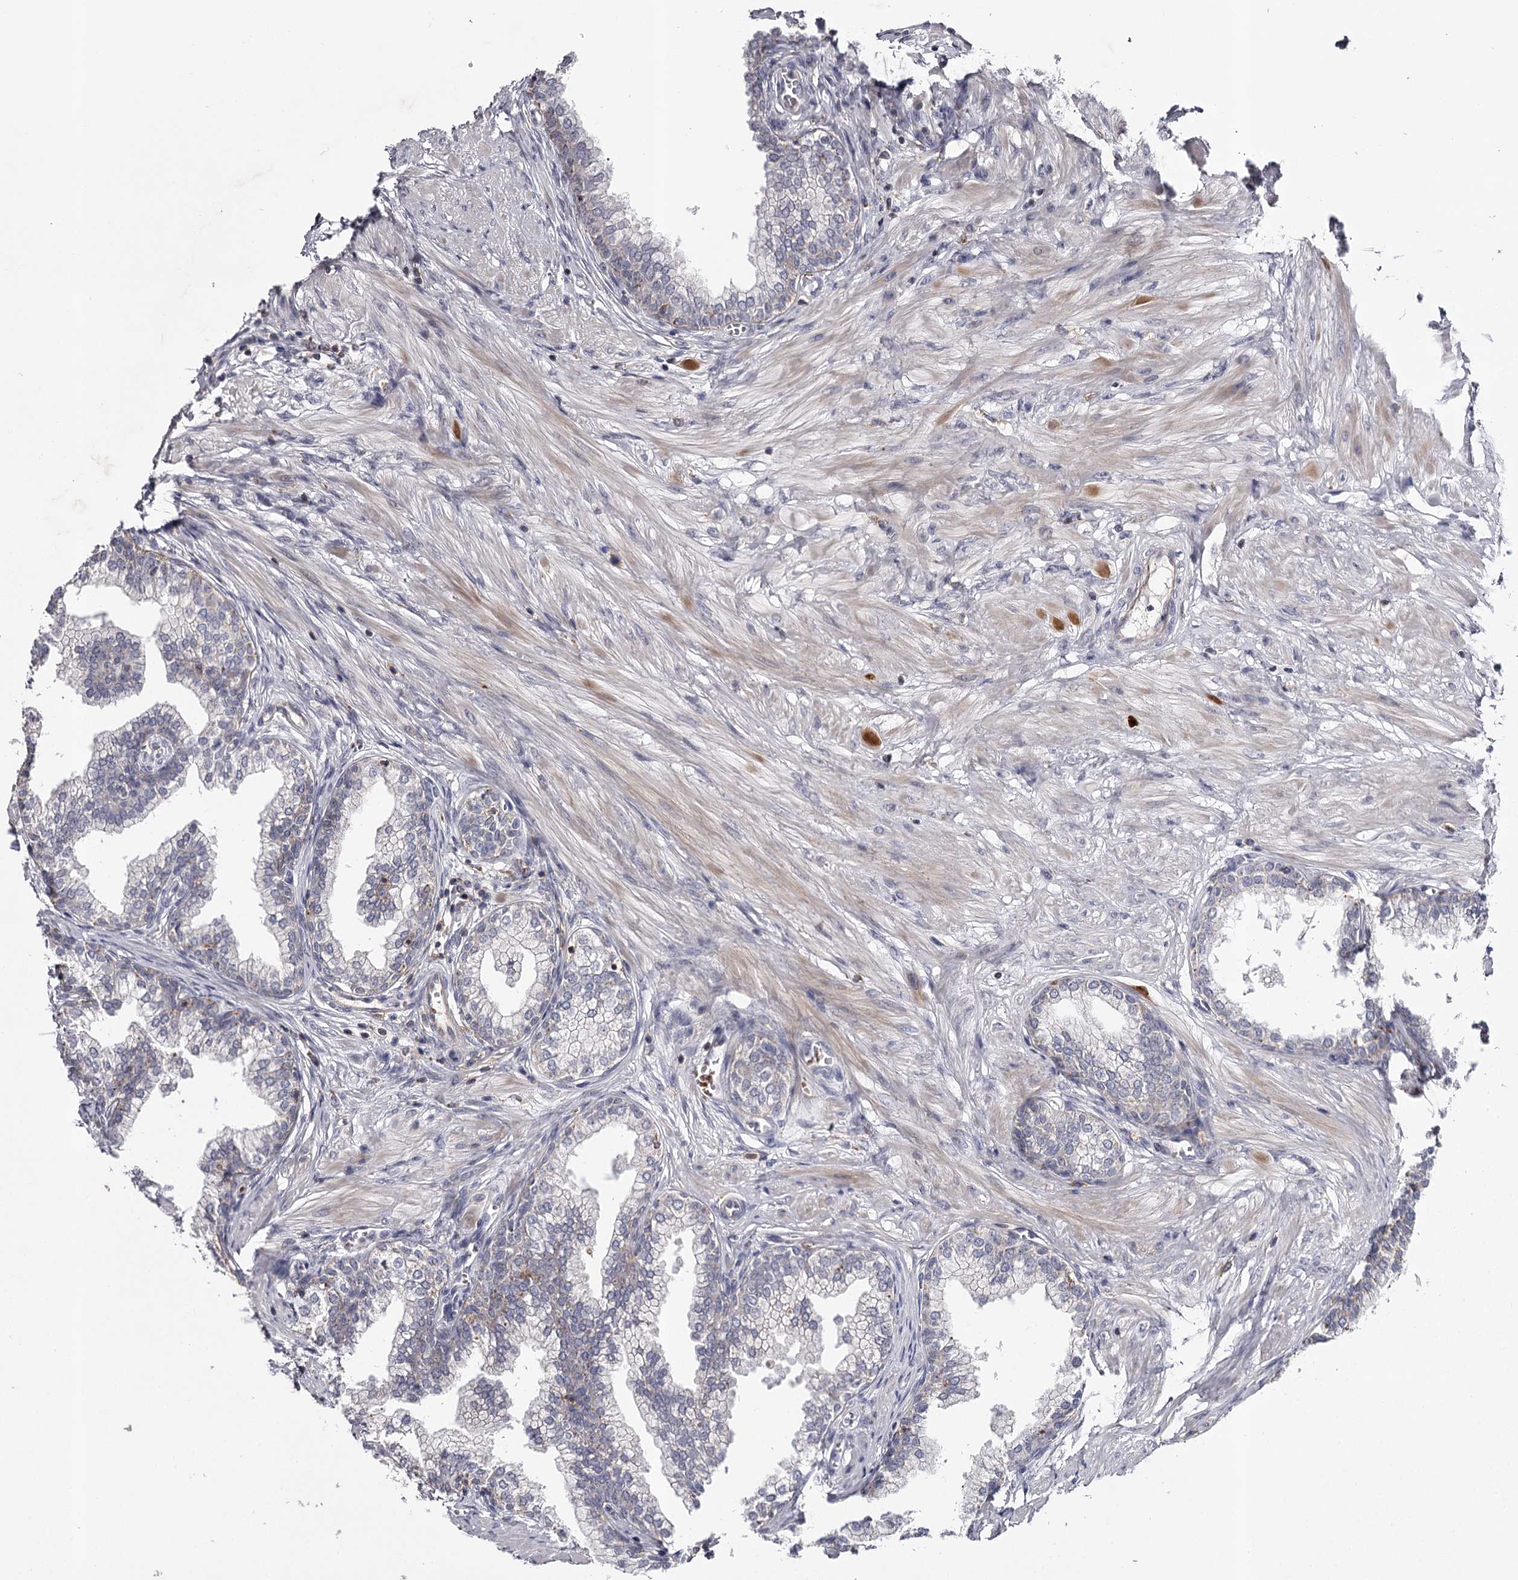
{"staining": {"intensity": "weak", "quantity": "25%-75%", "location": "cytoplasmic/membranous"}, "tissue": "prostate", "cell_type": "Glandular cells", "image_type": "normal", "snomed": [{"axis": "morphology", "description": "Normal tissue, NOS"}, {"axis": "morphology", "description": "Urothelial carcinoma, Low grade"}, {"axis": "topography", "description": "Urinary bladder"}, {"axis": "topography", "description": "Prostate"}], "caption": "Immunohistochemical staining of benign human prostate displays low levels of weak cytoplasmic/membranous positivity in approximately 25%-75% of glandular cells. (brown staining indicates protein expression, while blue staining denotes nuclei).", "gene": "RASSF6", "patient": {"sex": "male", "age": 60}}